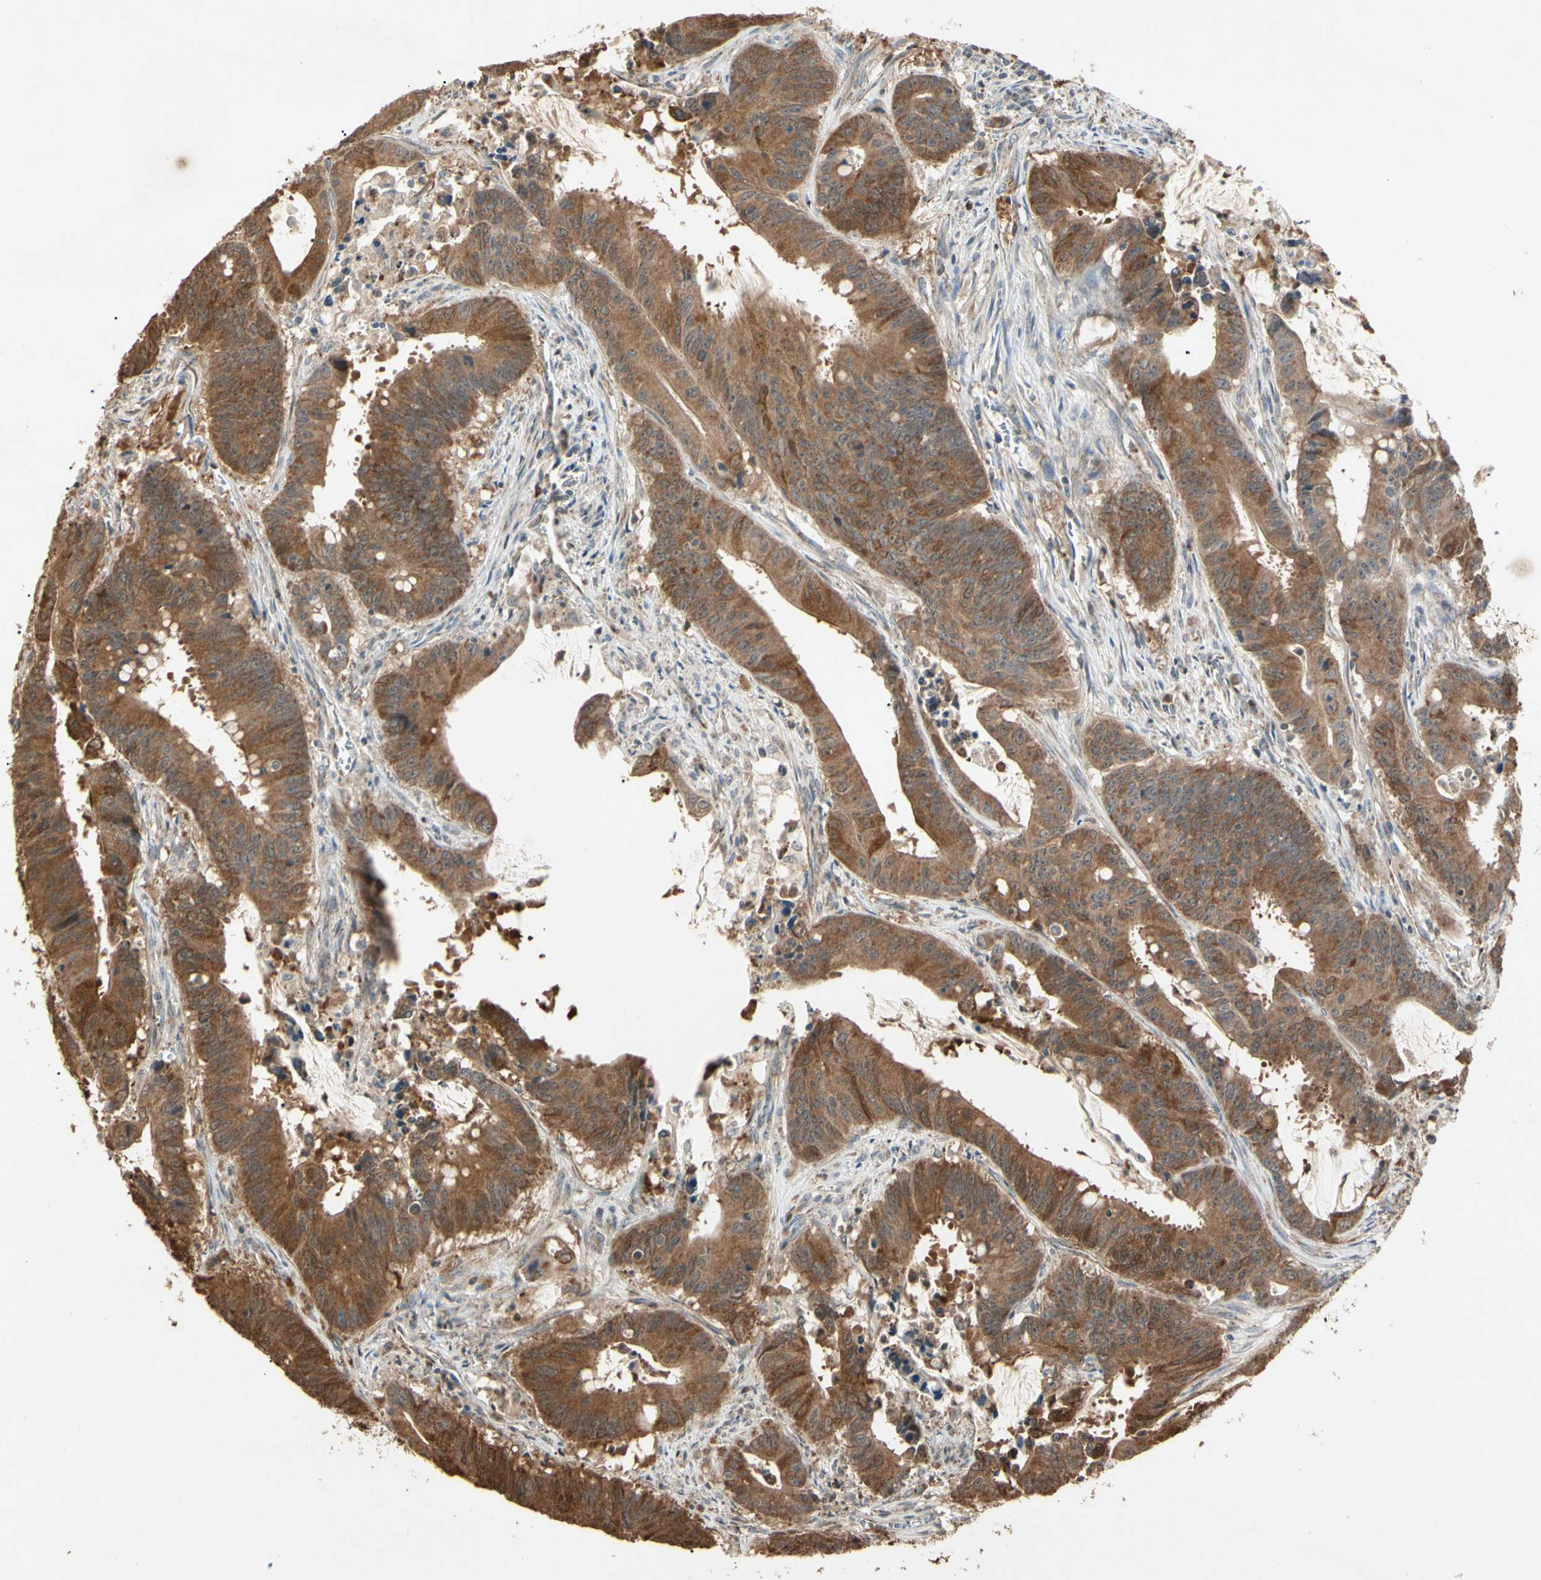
{"staining": {"intensity": "moderate", "quantity": ">75%", "location": "cytoplasmic/membranous"}, "tissue": "colorectal cancer", "cell_type": "Tumor cells", "image_type": "cancer", "snomed": [{"axis": "morphology", "description": "Adenocarcinoma, NOS"}, {"axis": "topography", "description": "Colon"}], "caption": "Protein staining demonstrates moderate cytoplasmic/membranous positivity in approximately >75% of tumor cells in colorectal adenocarcinoma. The staining is performed using DAB brown chromogen to label protein expression. The nuclei are counter-stained blue using hematoxylin.", "gene": "PRDX5", "patient": {"sex": "male", "age": 45}}